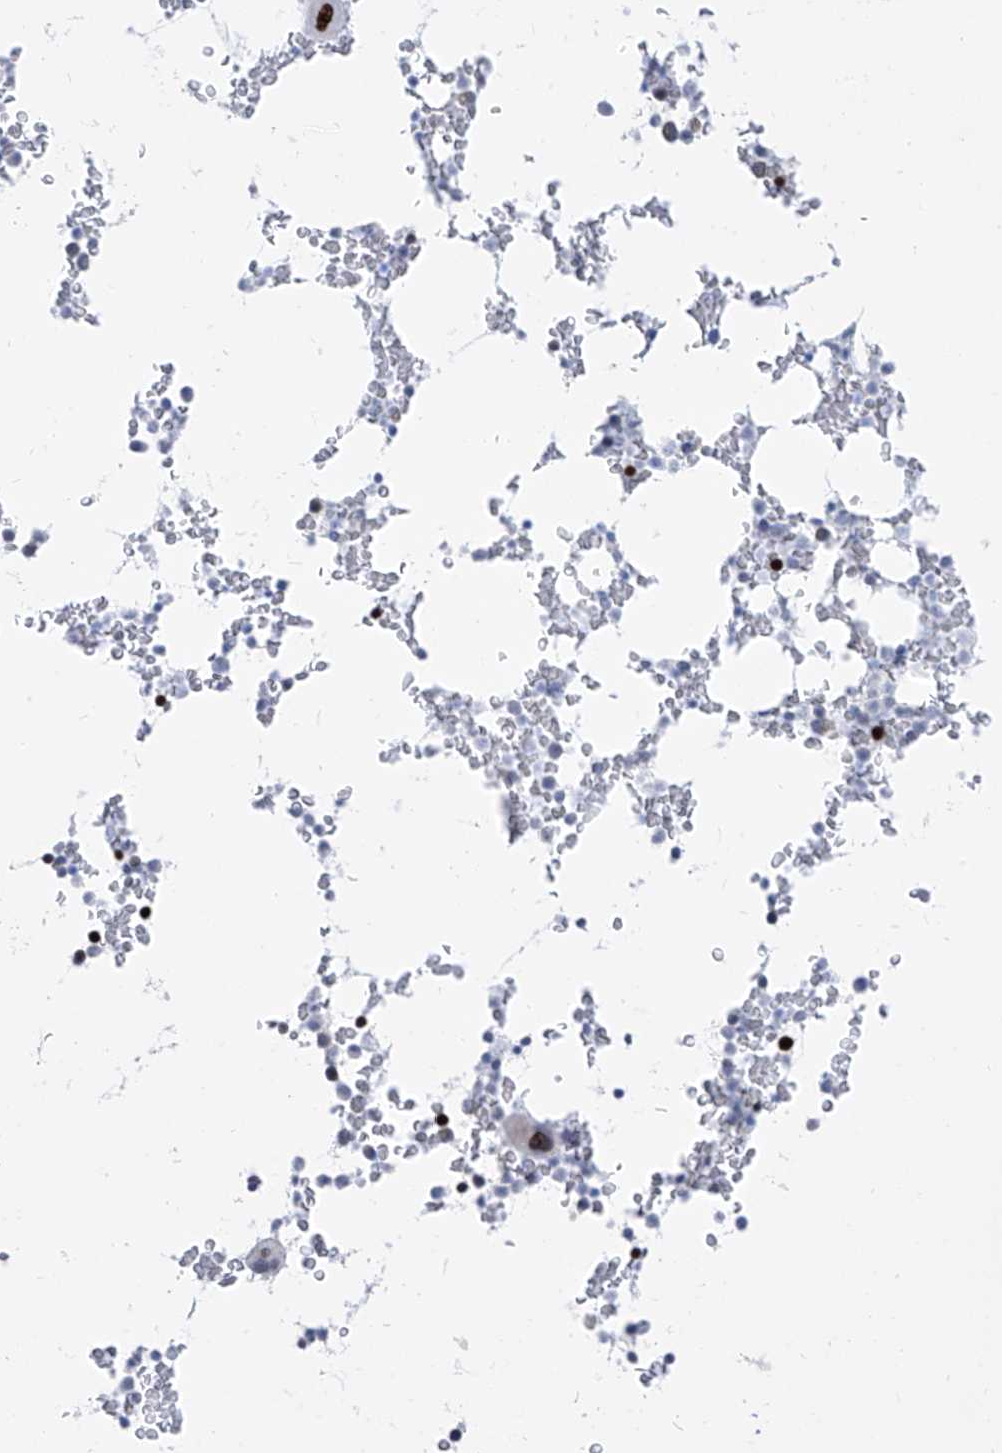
{"staining": {"intensity": "strong", "quantity": "<25%", "location": "nuclear"}, "tissue": "bone marrow", "cell_type": "Hematopoietic cells", "image_type": "normal", "snomed": [{"axis": "morphology", "description": "Normal tissue, NOS"}, {"axis": "topography", "description": "Bone marrow"}], "caption": "IHC (DAB) staining of normal human bone marrow shows strong nuclear protein expression in approximately <25% of hematopoietic cells. The staining was performed using DAB, with brown indicating positive protein expression. Nuclei are stained blue with hematoxylin.", "gene": "FRS3", "patient": {"sex": "male", "age": 58}}